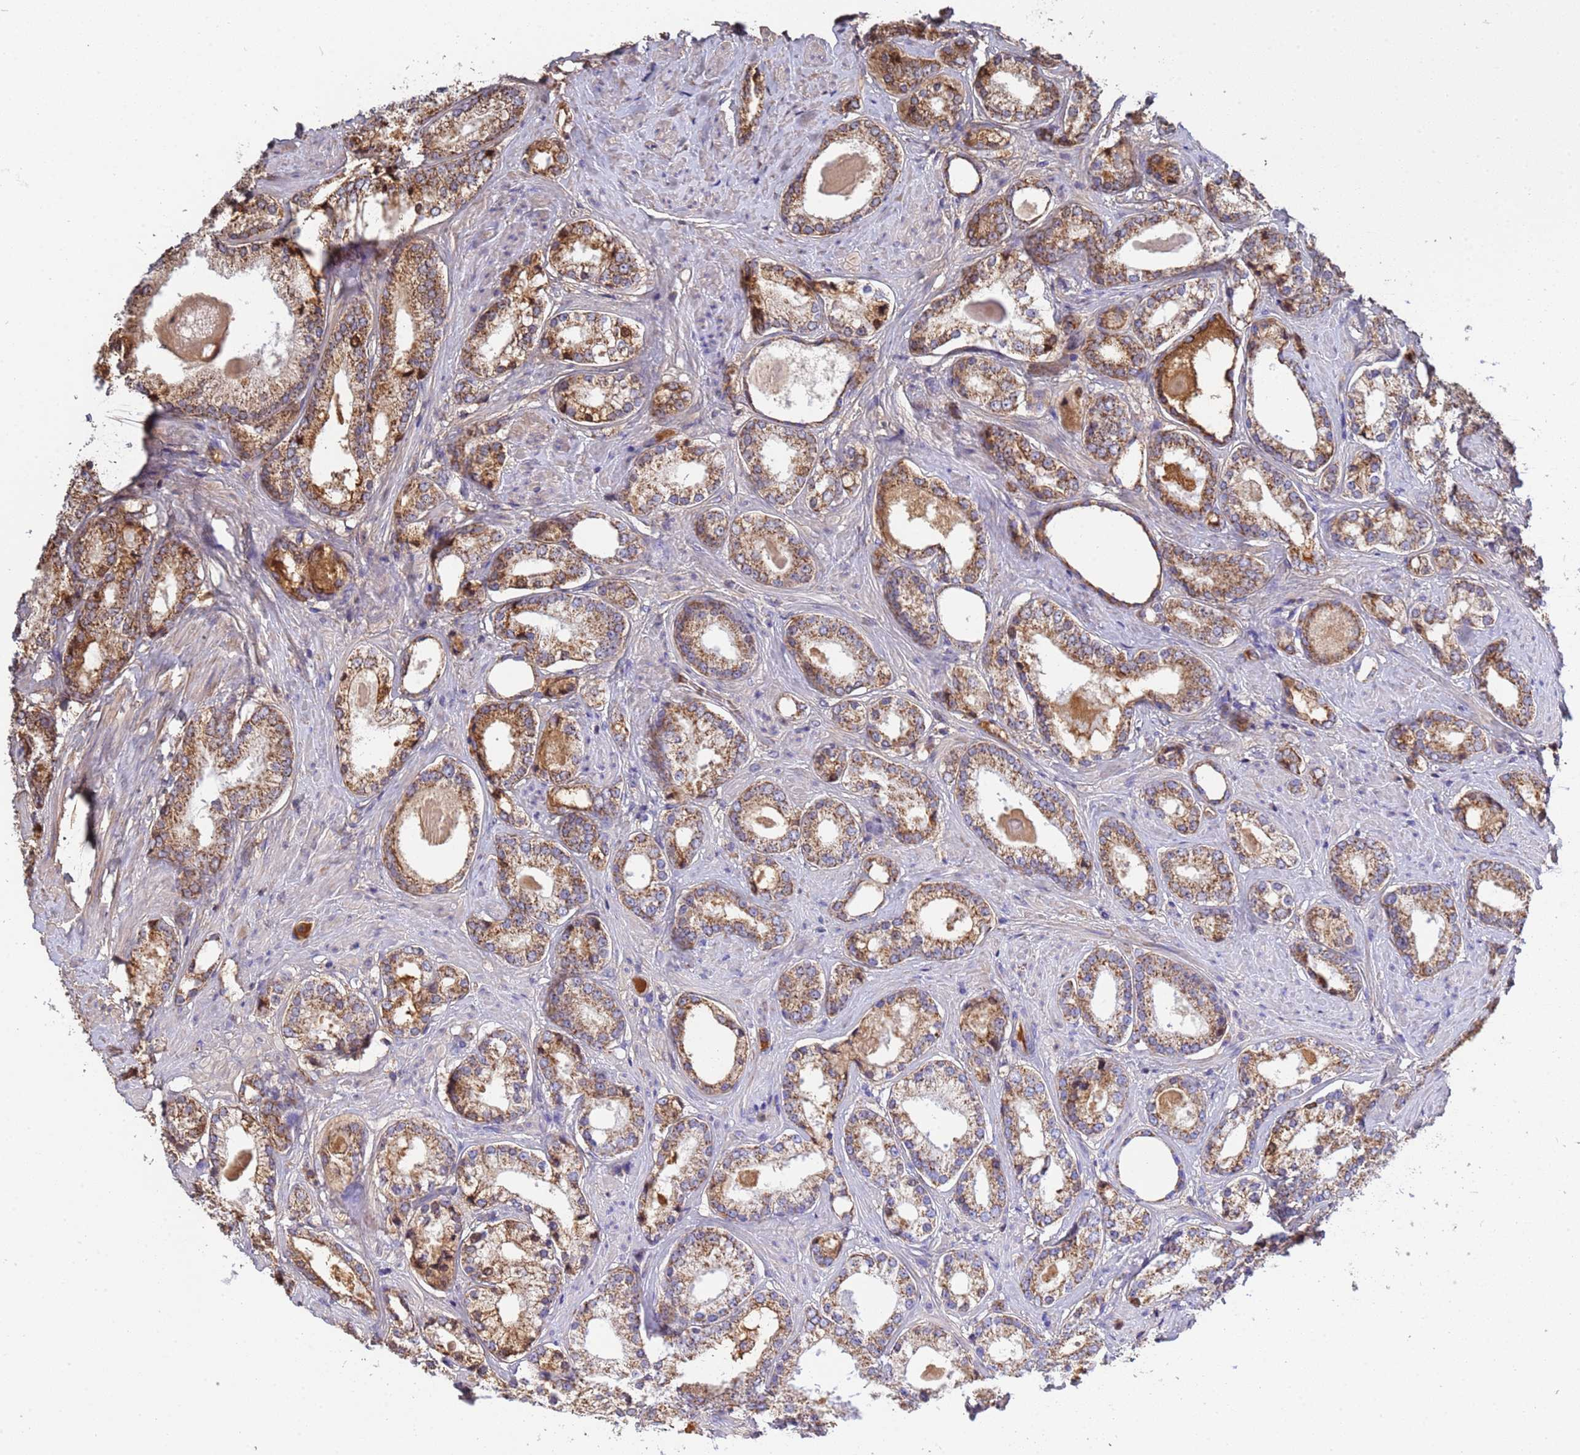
{"staining": {"intensity": "moderate", "quantity": ">75%", "location": "cytoplasmic/membranous"}, "tissue": "prostate cancer", "cell_type": "Tumor cells", "image_type": "cancer", "snomed": [{"axis": "morphology", "description": "Adenocarcinoma, Low grade"}, {"axis": "topography", "description": "Prostate"}], "caption": "Protein expression analysis of human prostate low-grade adenocarcinoma reveals moderate cytoplasmic/membranous expression in about >75% of tumor cells. The protein is shown in brown color, while the nuclei are stained blue.", "gene": "GLUD1", "patient": {"sex": "male", "age": 68}}